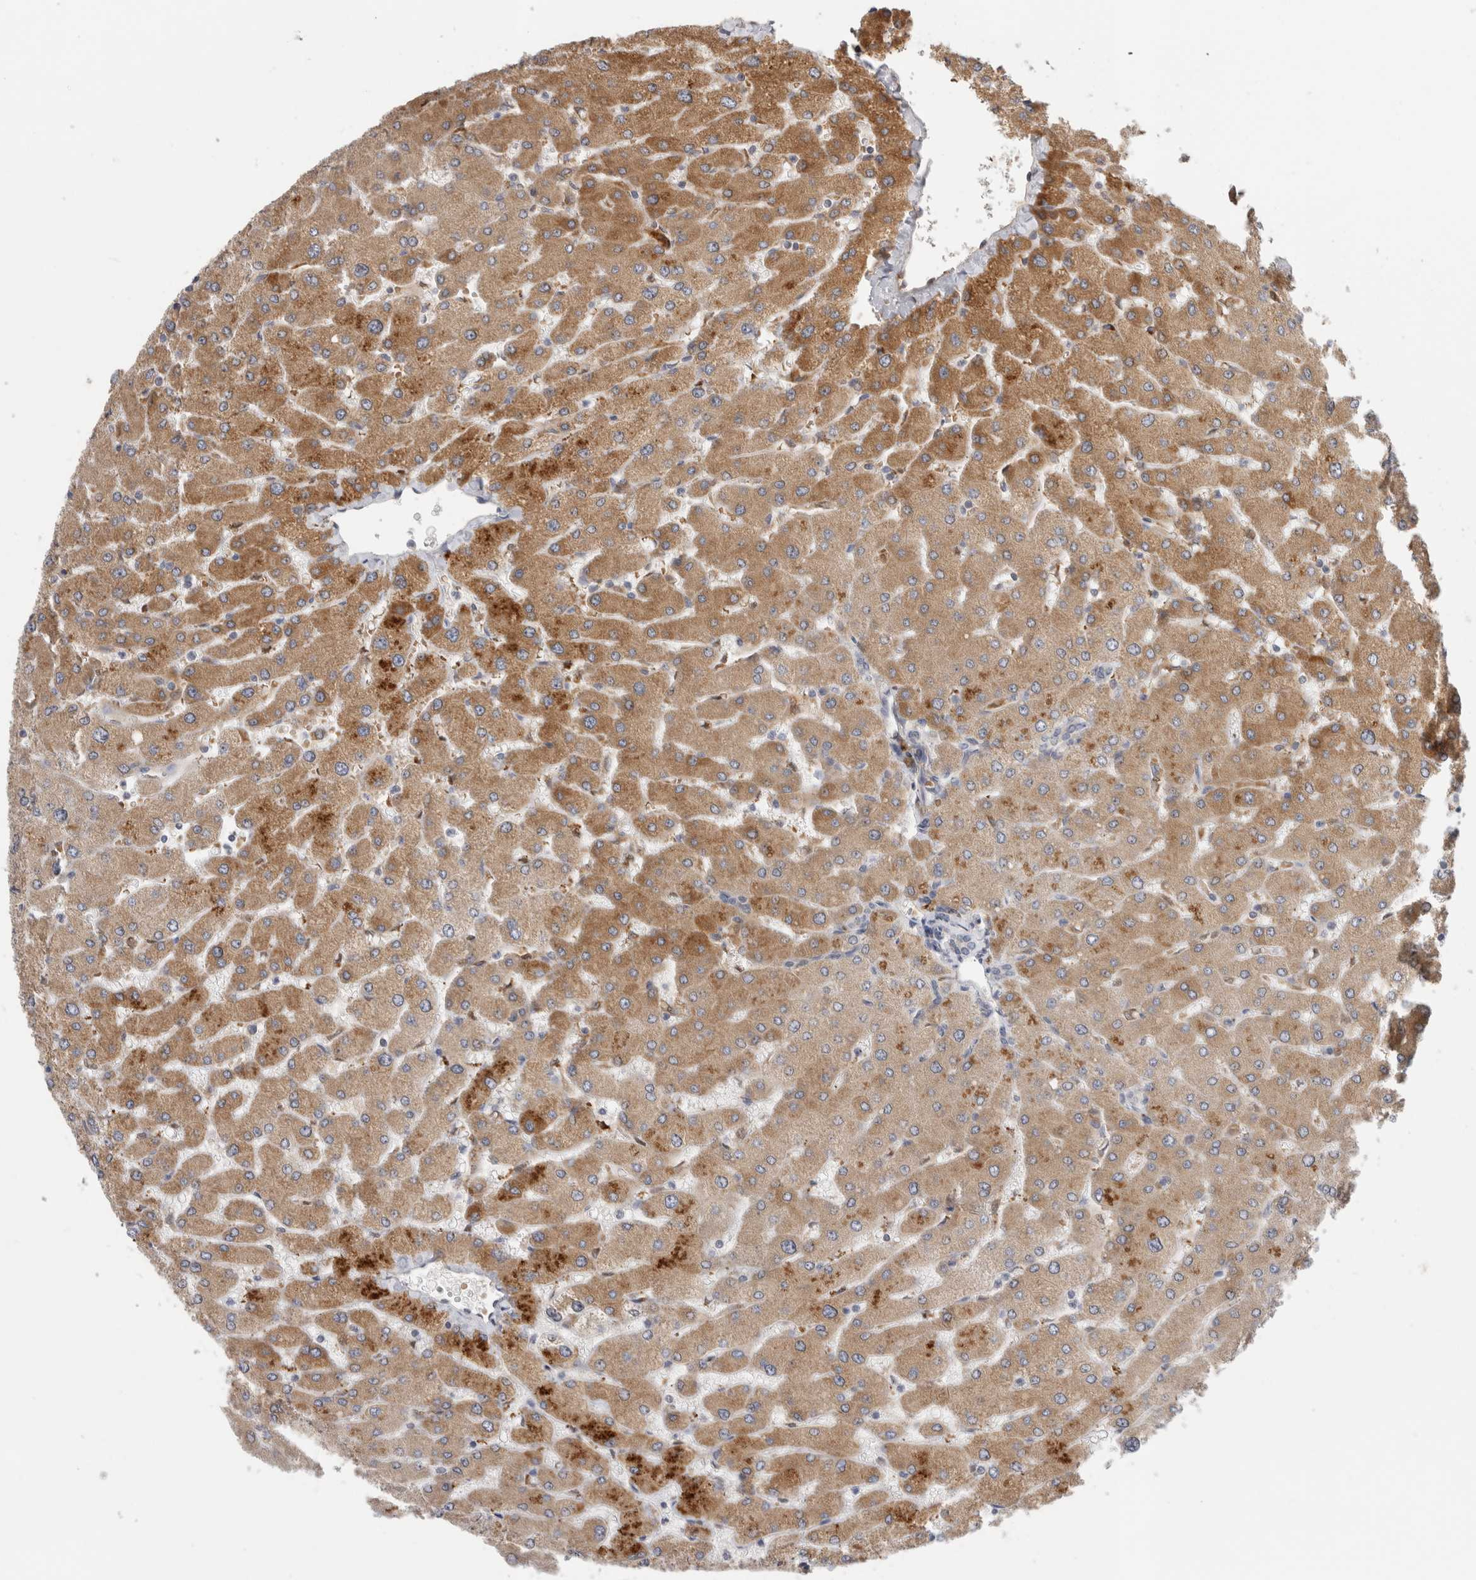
{"staining": {"intensity": "negative", "quantity": "none", "location": "none"}, "tissue": "liver", "cell_type": "Cholangiocytes", "image_type": "normal", "snomed": [{"axis": "morphology", "description": "Normal tissue, NOS"}, {"axis": "topography", "description": "Liver"}], "caption": "Immunohistochemistry image of unremarkable liver: human liver stained with DAB shows no significant protein positivity in cholangiocytes. (DAB (3,3'-diaminobenzidine) IHC with hematoxylin counter stain).", "gene": "APOL2", "patient": {"sex": "male", "age": 55}}